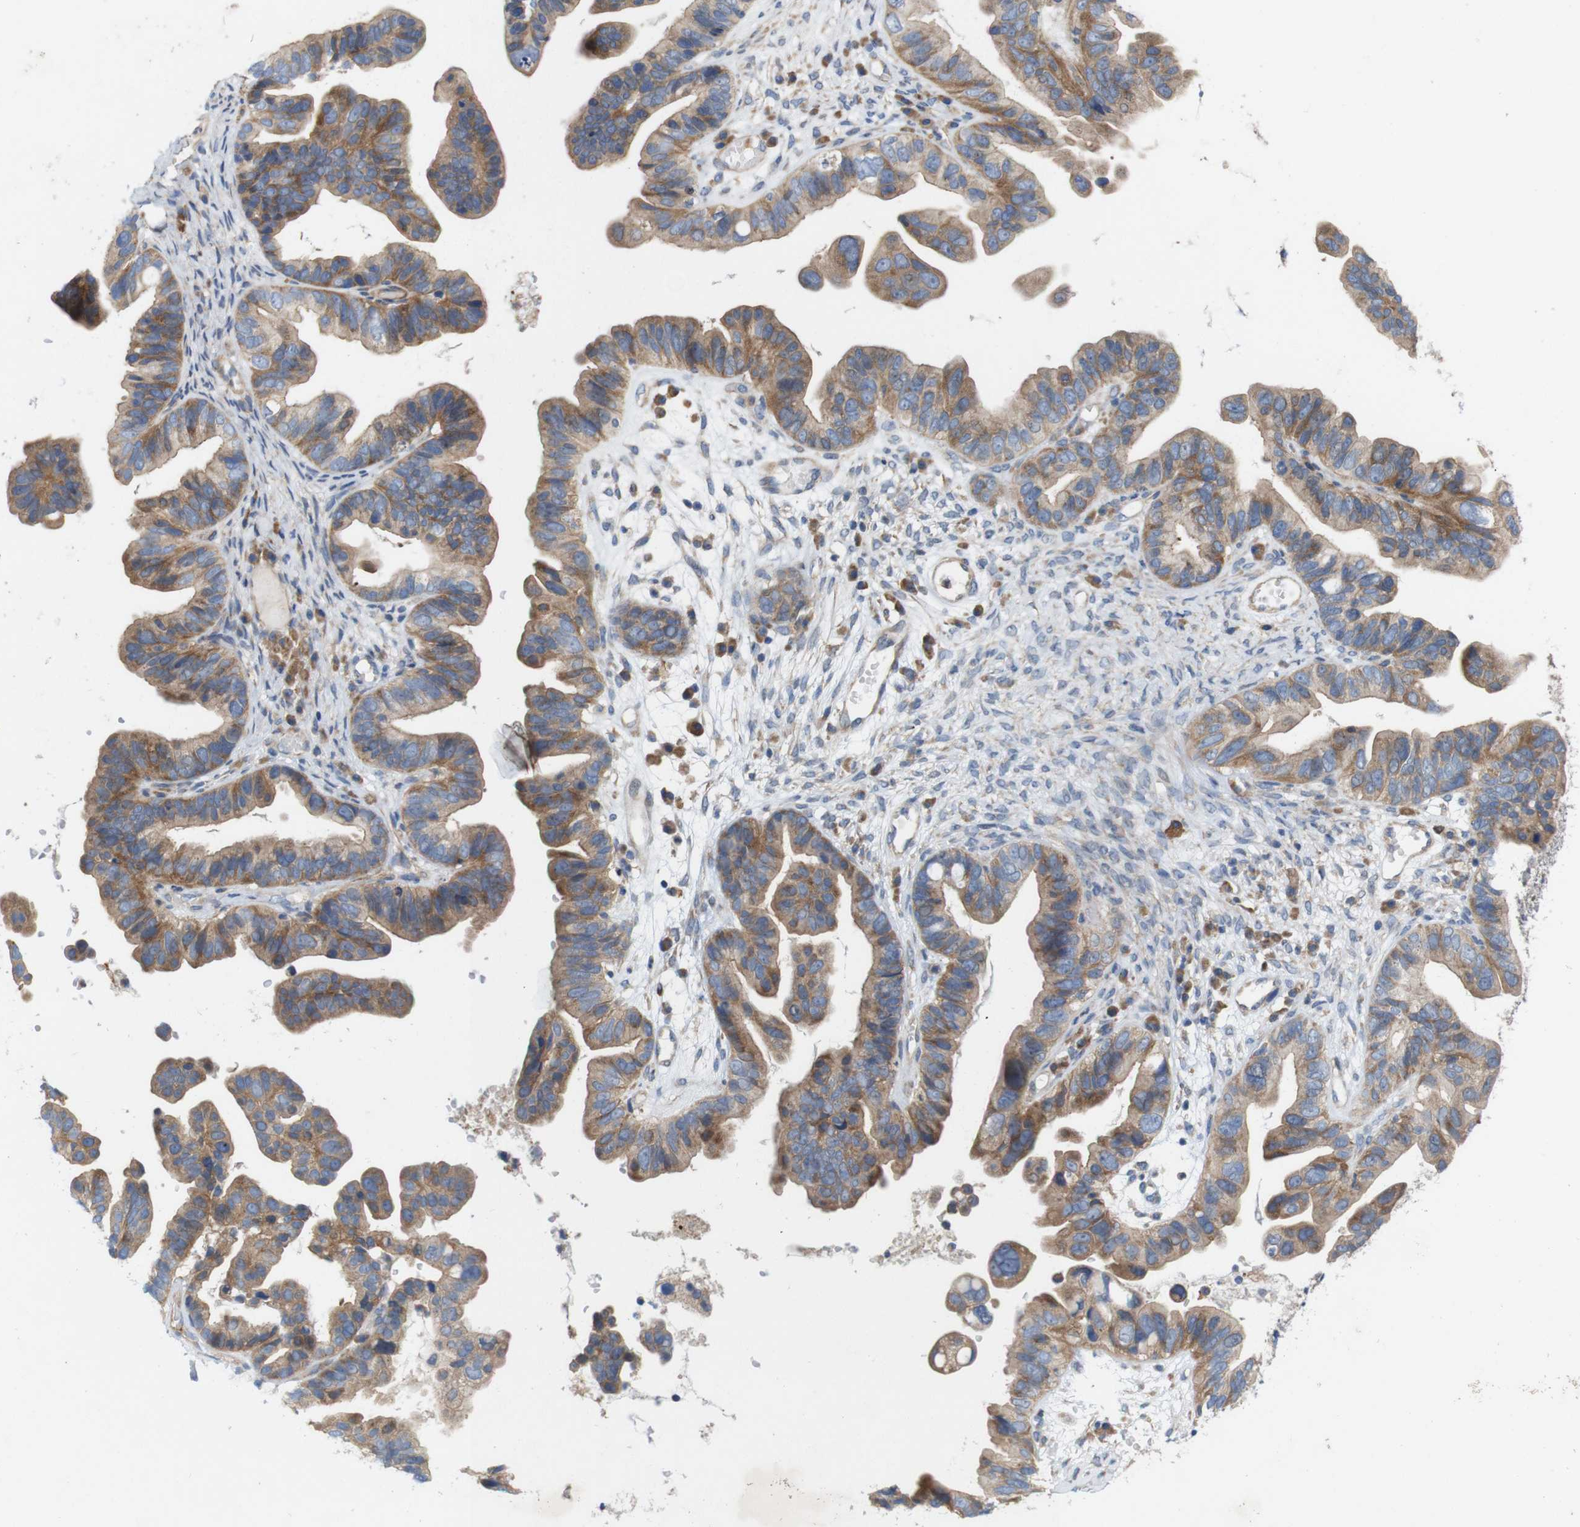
{"staining": {"intensity": "moderate", "quantity": ">75%", "location": "cytoplasmic/membranous"}, "tissue": "ovarian cancer", "cell_type": "Tumor cells", "image_type": "cancer", "snomed": [{"axis": "morphology", "description": "Cystadenocarcinoma, serous, NOS"}, {"axis": "topography", "description": "Ovary"}], "caption": "Ovarian cancer (serous cystadenocarcinoma) was stained to show a protein in brown. There is medium levels of moderate cytoplasmic/membranous expression in about >75% of tumor cells.", "gene": "SIGLEC8", "patient": {"sex": "female", "age": 56}}